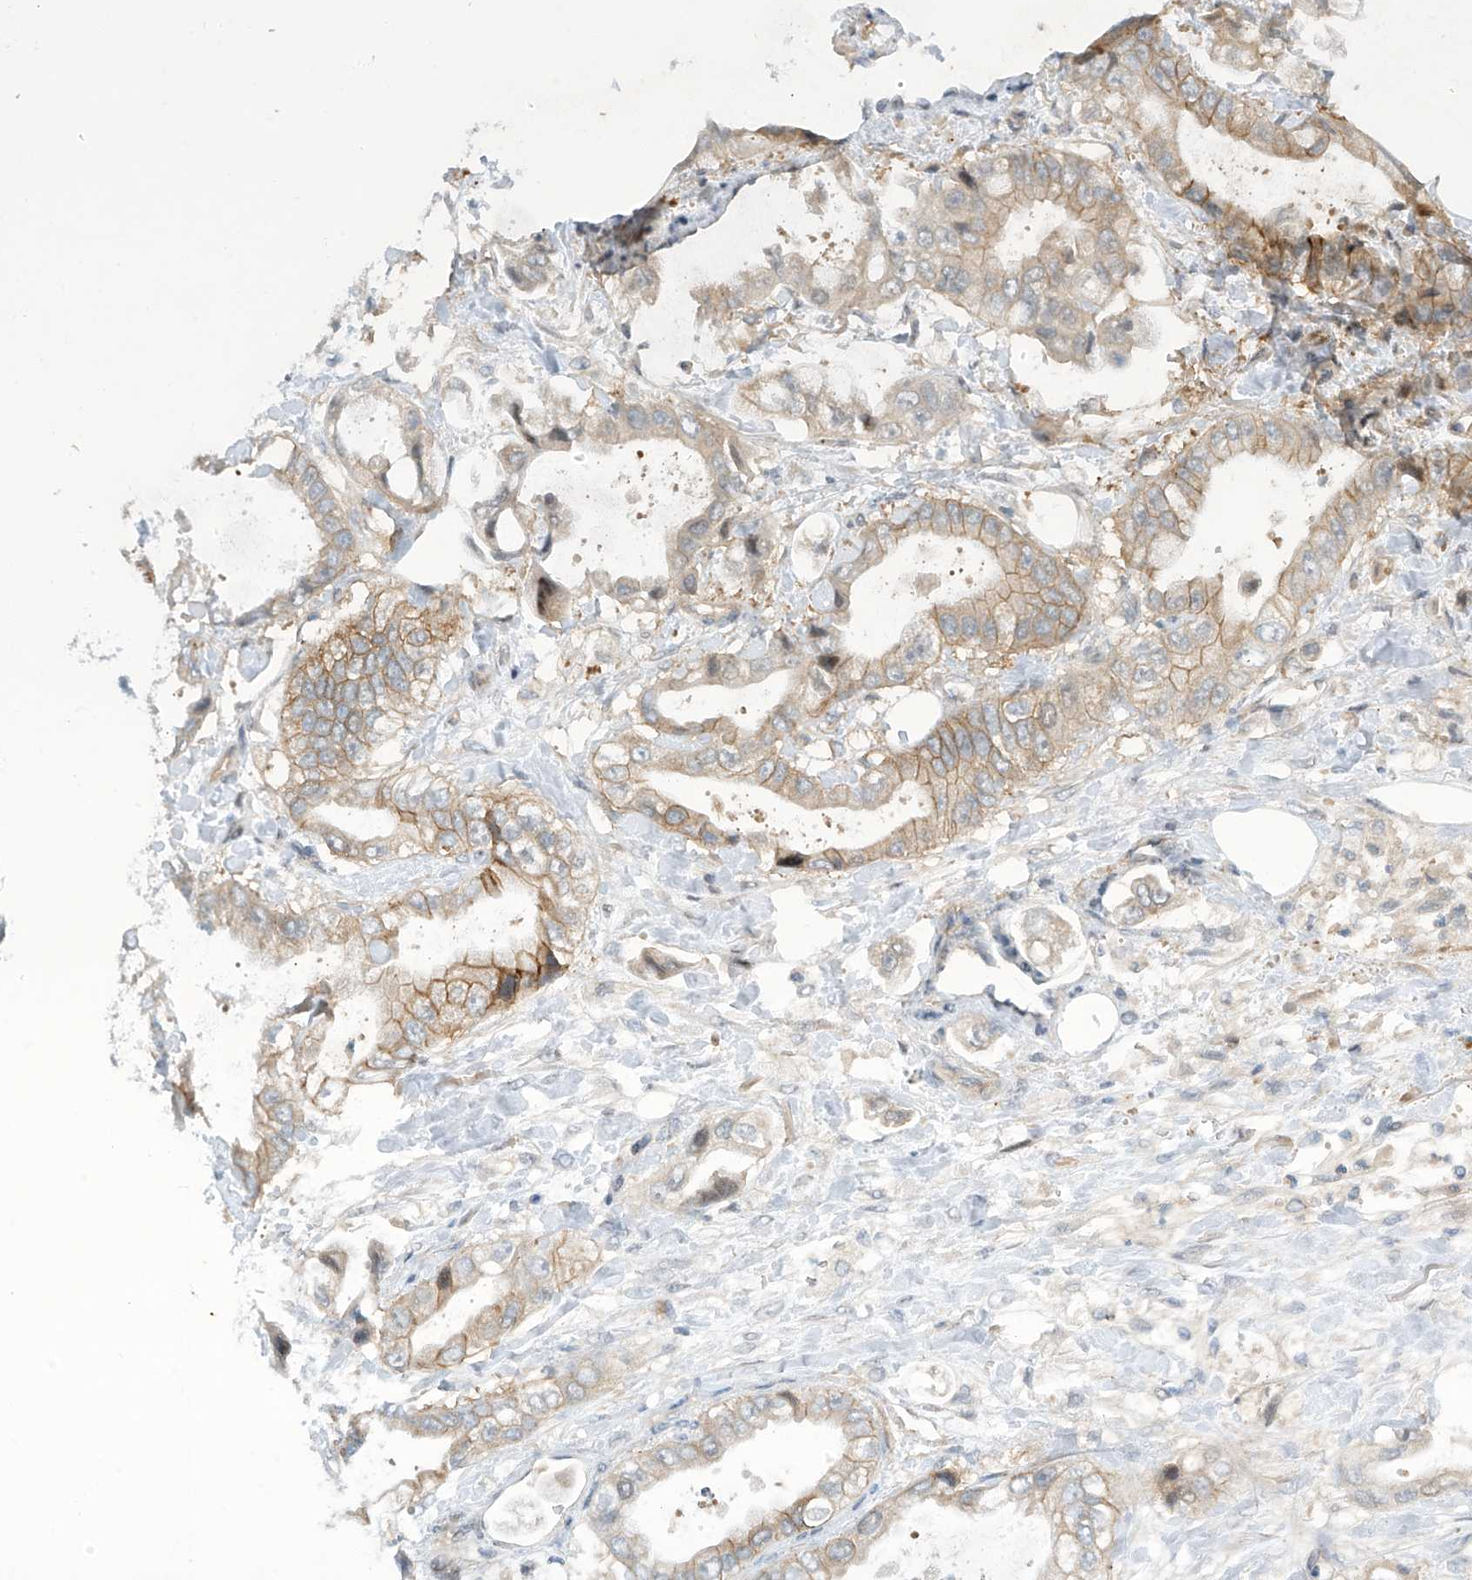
{"staining": {"intensity": "moderate", "quantity": "25%-75%", "location": "cytoplasmic/membranous"}, "tissue": "stomach cancer", "cell_type": "Tumor cells", "image_type": "cancer", "snomed": [{"axis": "morphology", "description": "Adenocarcinoma, NOS"}, {"axis": "topography", "description": "Stomach"}], "caption": "Human adenocarcinoma (stomach) stained with a brown dye reveals moderate cytoplasmic/membranous positive staining in about 25%-75% of tumor cells.", "gene": "FSD1L", "patient": {"sex": "male", "age": 62}}